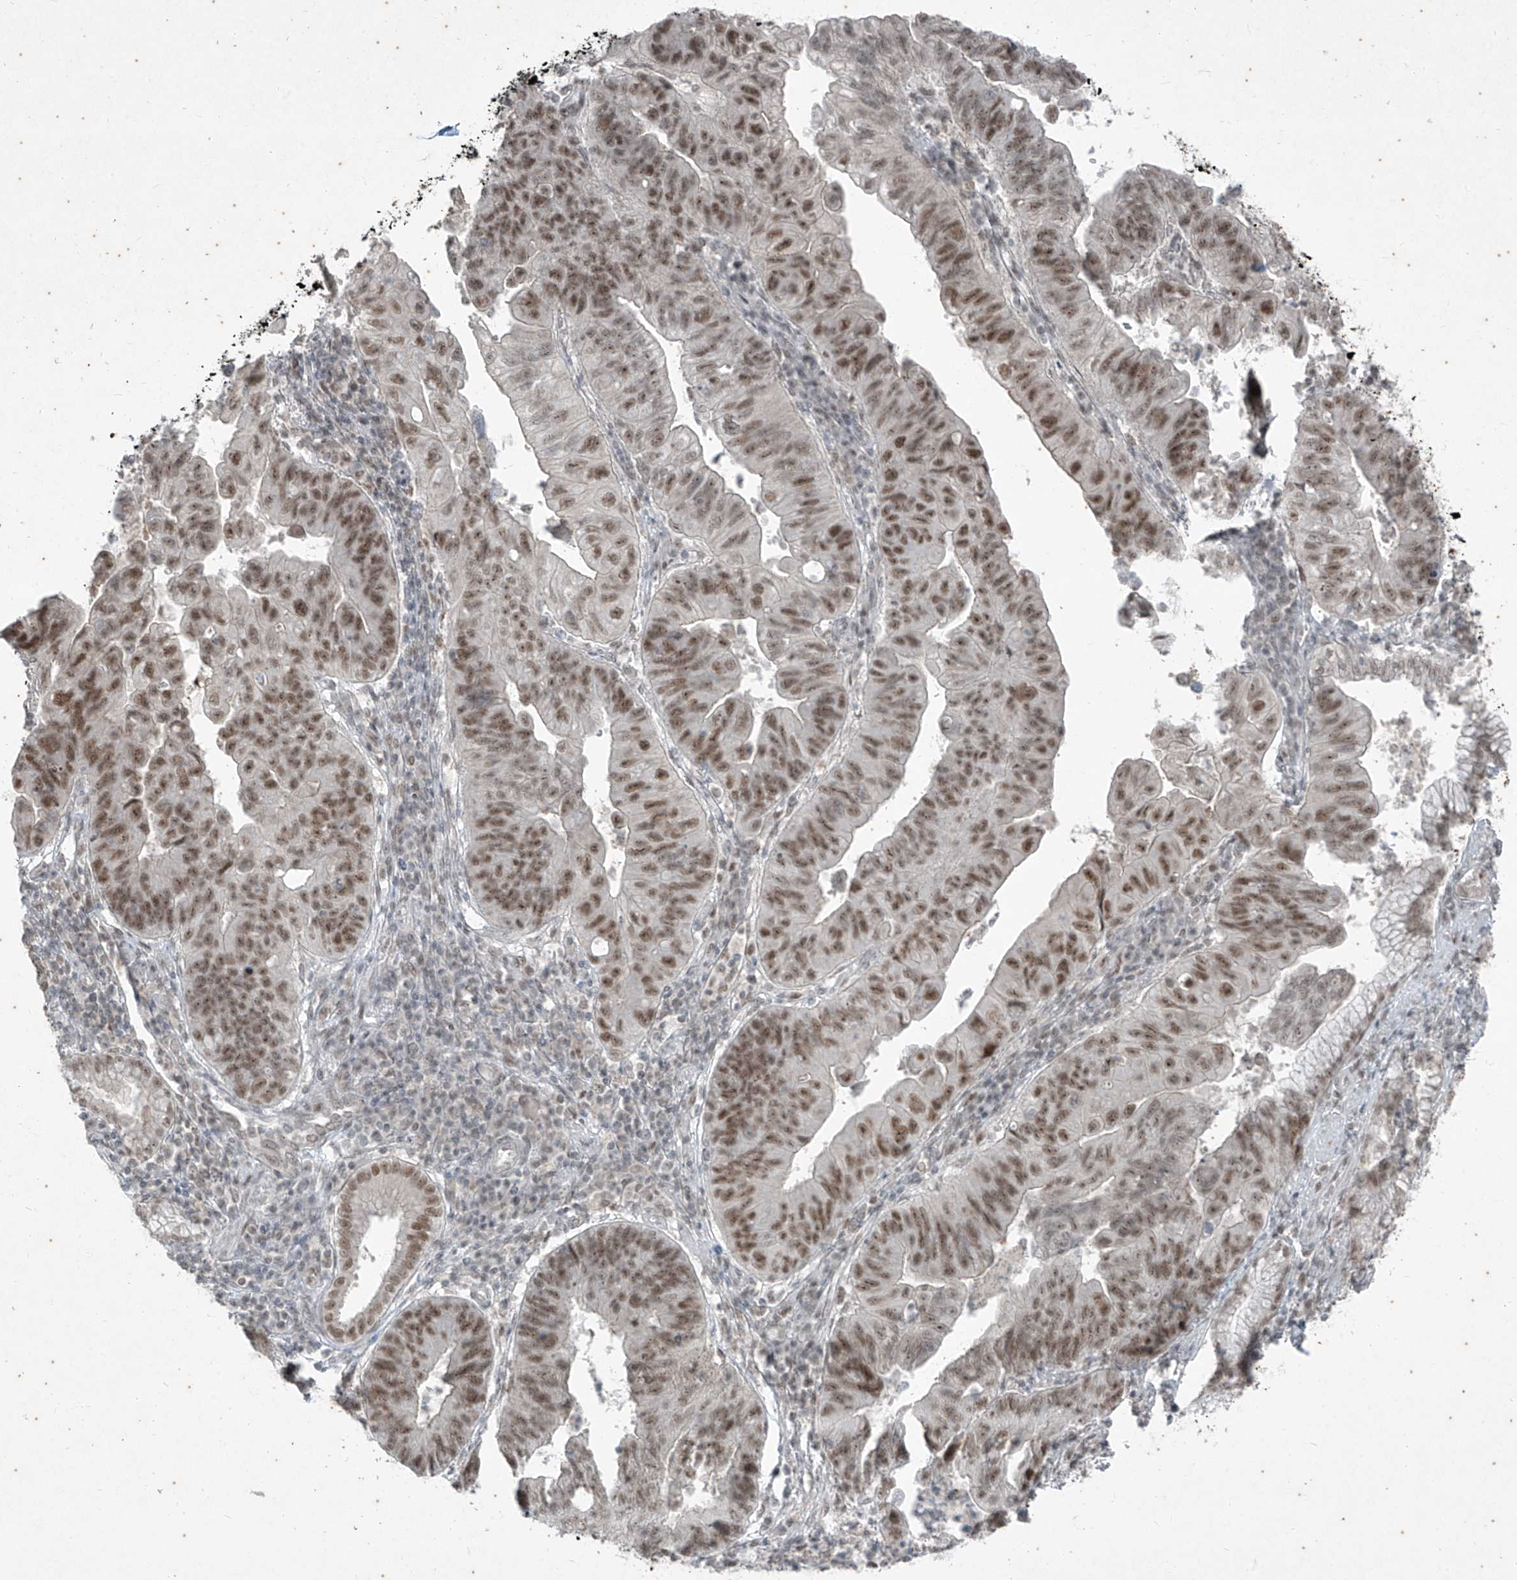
{"staining": {"intensity": "moderate", "quantity": ">75%", "location": "nuclear"}, "tissue": "stomach cancer", "cell_type": "Tumor cells", "image_type": "cancer", "snomed": [{"axis": "morphology", "description": "Adenocarcinoma, NOS"}, {"axis": "topography", "description": "Stomach"}], "caption": "Stomach adenocarcinoma stained for a protein (brown) shows moderate nuclear positive positivity in approximately >75% of tumor cells.", "gene": "ZNF354B", "patient": {"sex": "male", "age": 59}}